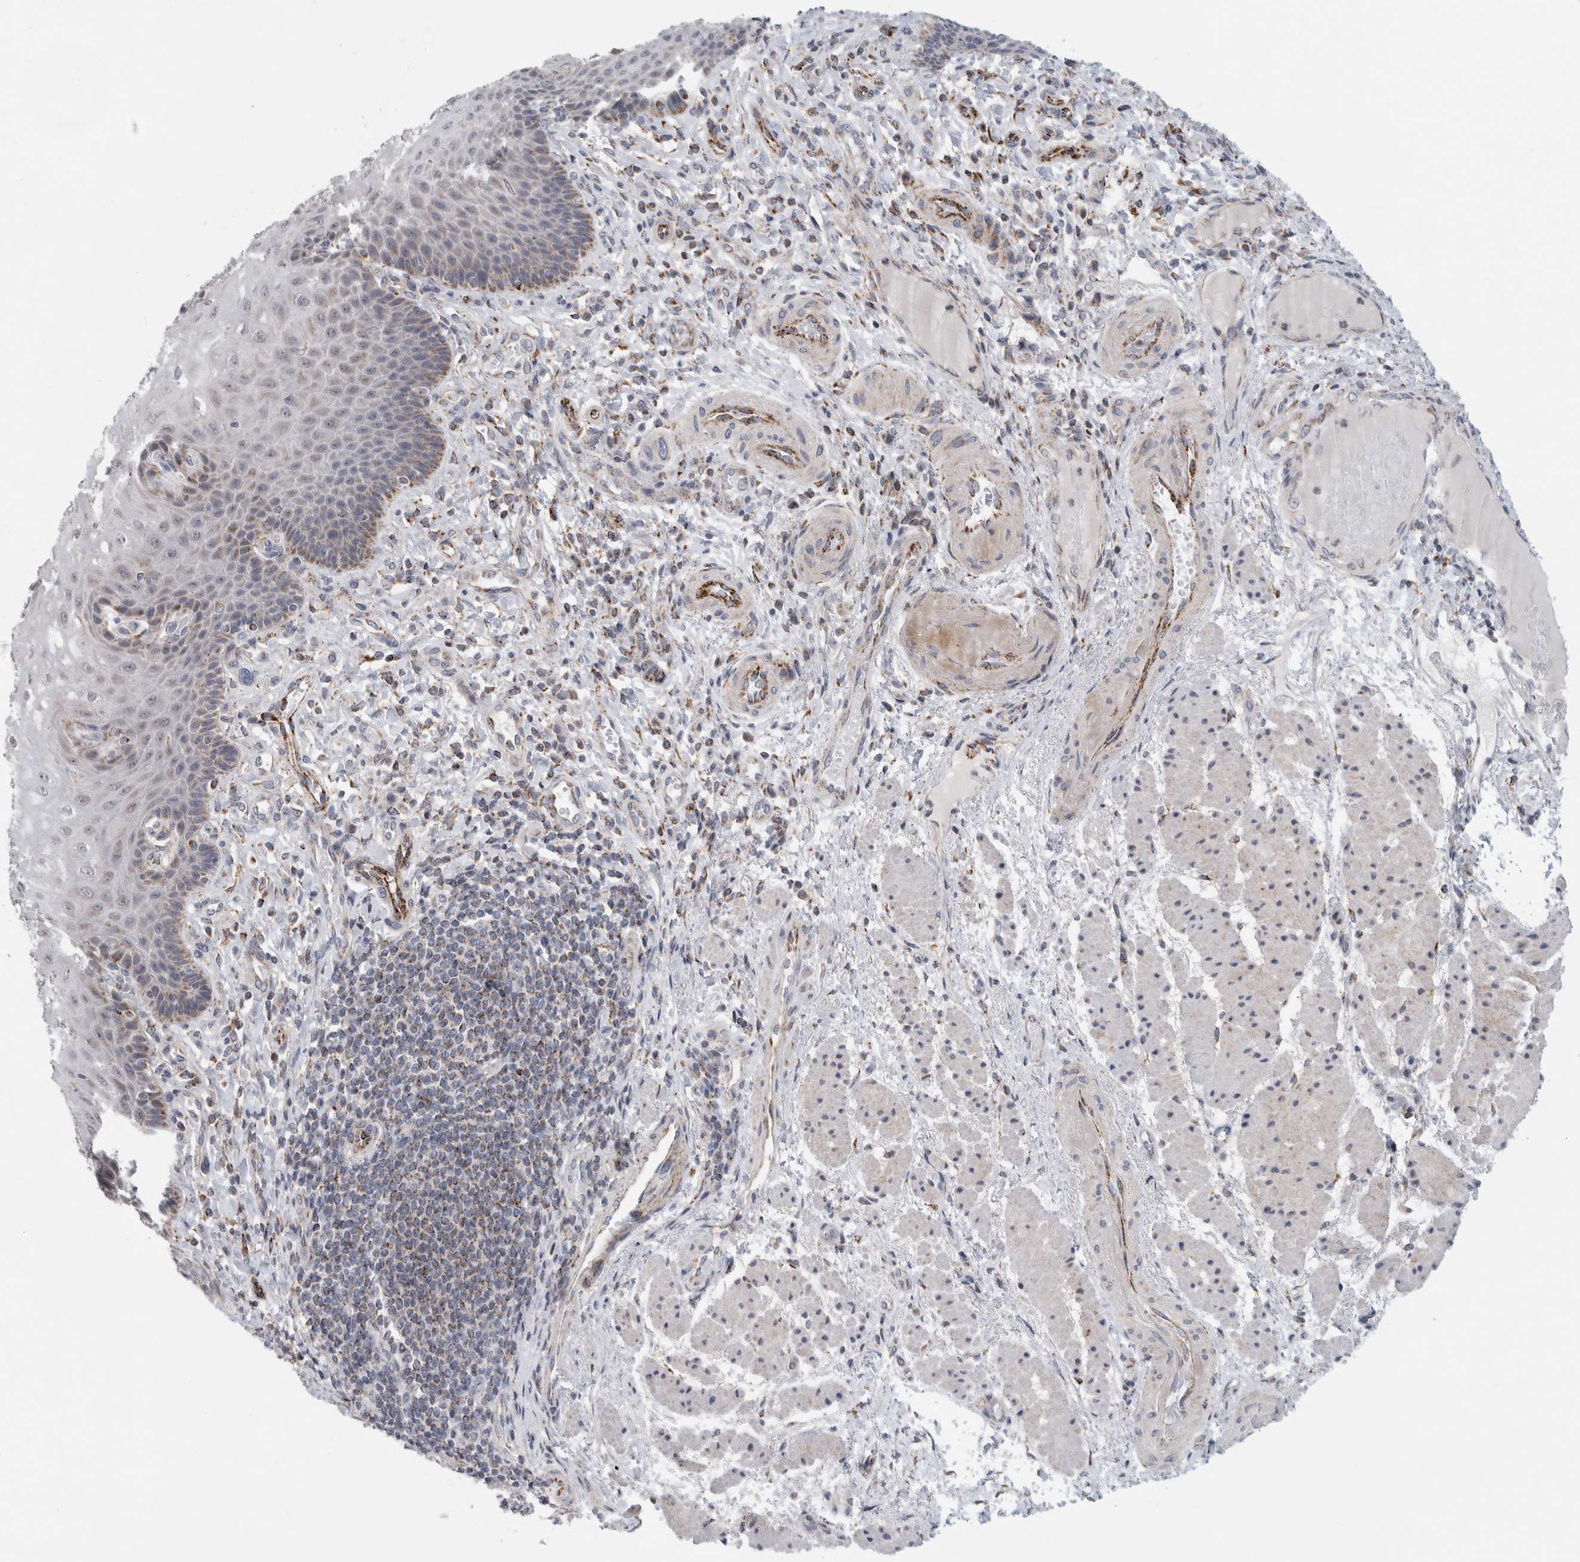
{"staining": {"intensity": "moderate", "quantity": "<25%", "location": "cytoplasmic/membranous"}, "tissue": "esophagus", "cell_type": "Squamous epithelial cells", "image_type": "normal", "snomed": [{"axis": "morphology", "description": "Normal tissue, NOS"}, {"axis": "topography", "description": "Esophagus"}], "caption": "IHC of normal esophagus shows low levels of moderate cytoplasmic/membranous positivity in about <25% of squamous epithelial cells.", "gene": "RAB18", "patient": {"sex": "male", "age": 54}}